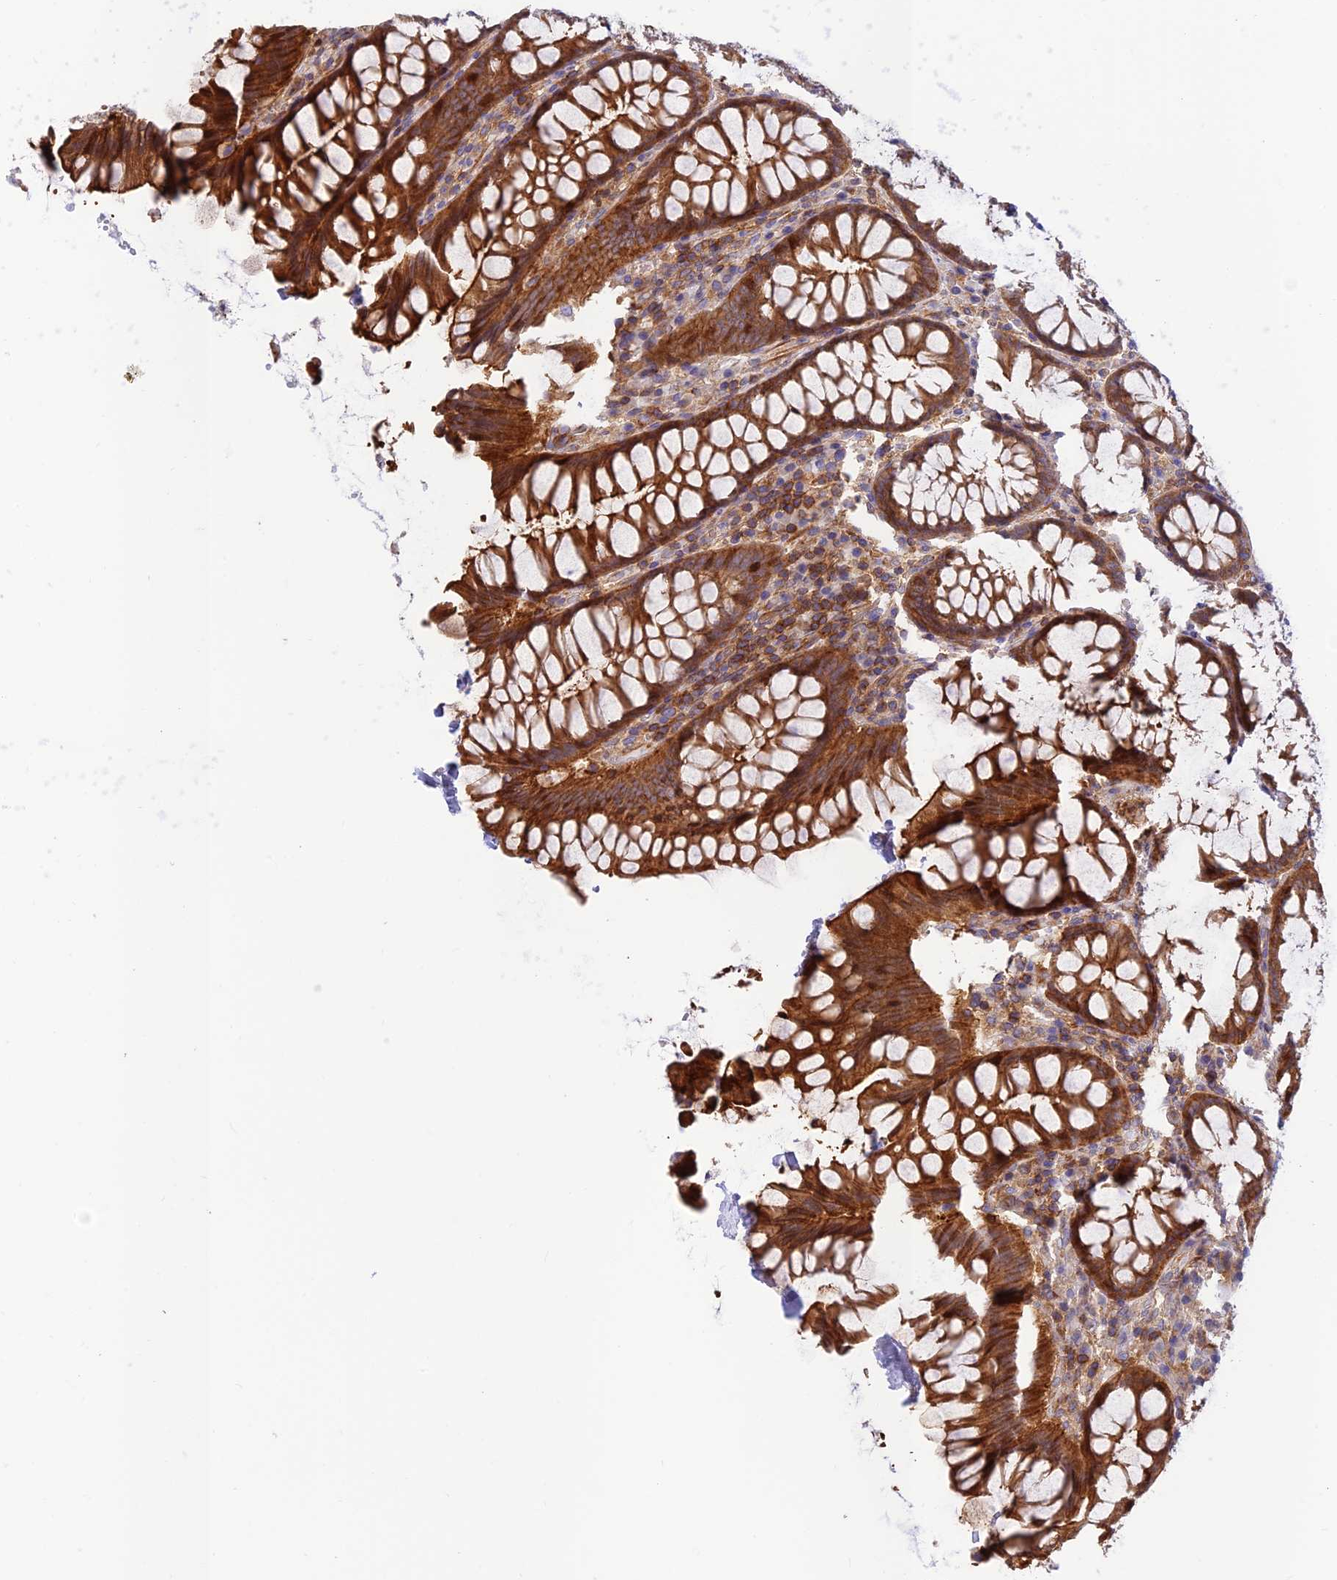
{"staining": {"intensity": "moderate", "quantity": ">75%", "location": "cytoplasmic/membranous"}, "tissue": "colon", "cell_type": "Endothelial cells", "image_type": "normal", "snomed": [{"axis": "morphology", "description": "Normal tissue, NOS"}, {"axis": "topography", "description": "Colon"}], "caption": "Protein staining of unremarkable colon demonstrates moderate cytoplasmic/membranous expression in approximately >75% of endothelial cells. The staining was performed using DAB (3,3'-diaminobenzidine), with brown indicating positive protein expression. Nuclei are stained blue with hematoxylin.", "gene": "PPP1R12C", "patient": {"sex": "female", "age": 79}}